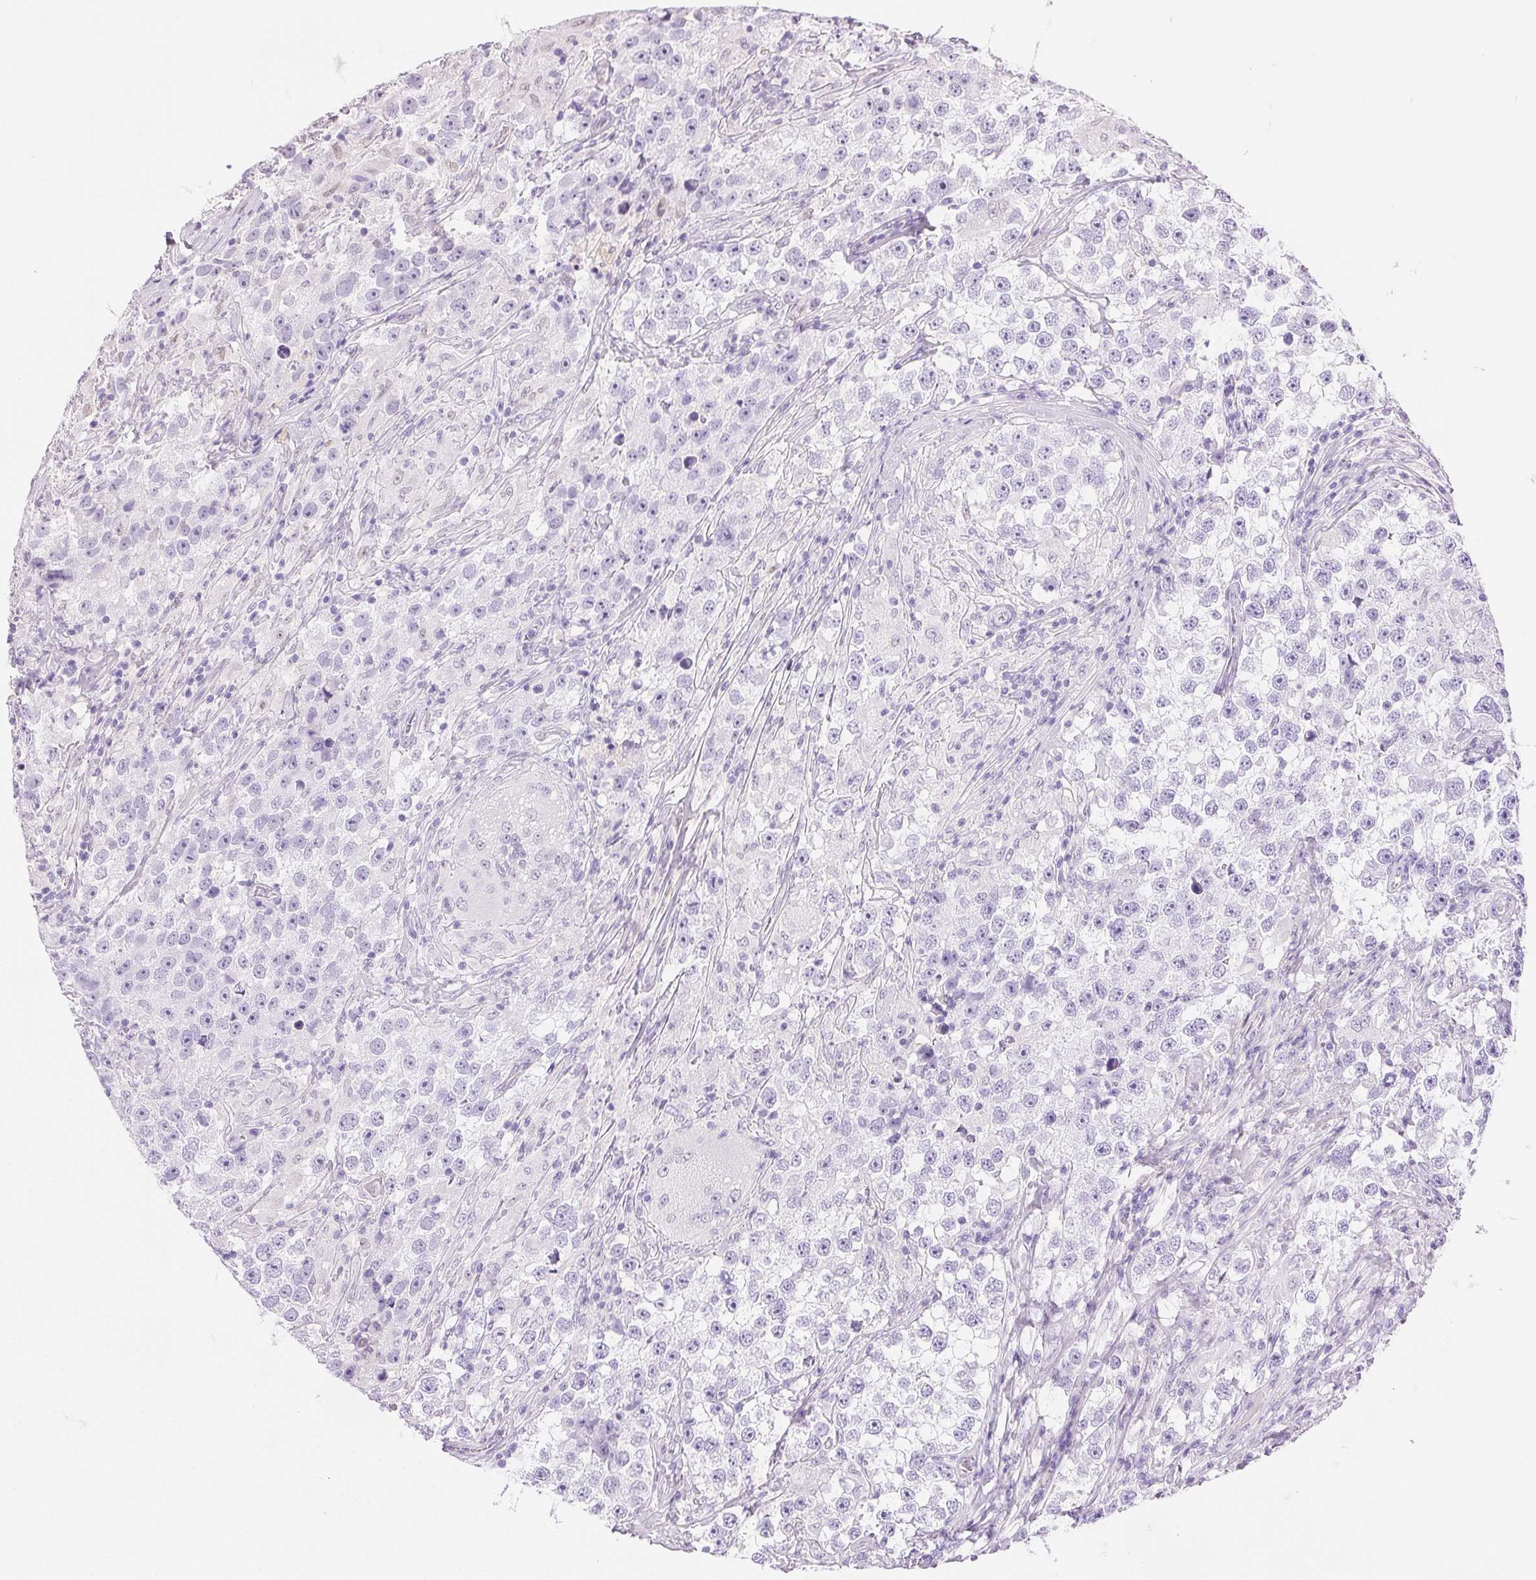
{"staining": {"intensity": "negative", "quantity": "none", "location": "none"}, "tissue": "testis cancer", "cell_type": "Tumor cells", "image_type": "cancer", "snomed": [{"axis": "morphology", "description": "Seminoma, NOS"}, {"axis": "topography", "description": "Testis"}], "caption": "Tumor cells show no significant expression in seminoma (testis). (DAB immunohistochemistry (IHC) with hematoxylin counter stain).", "gene": "TEKT1", "patient": {"sex": "male", "age": 46}}